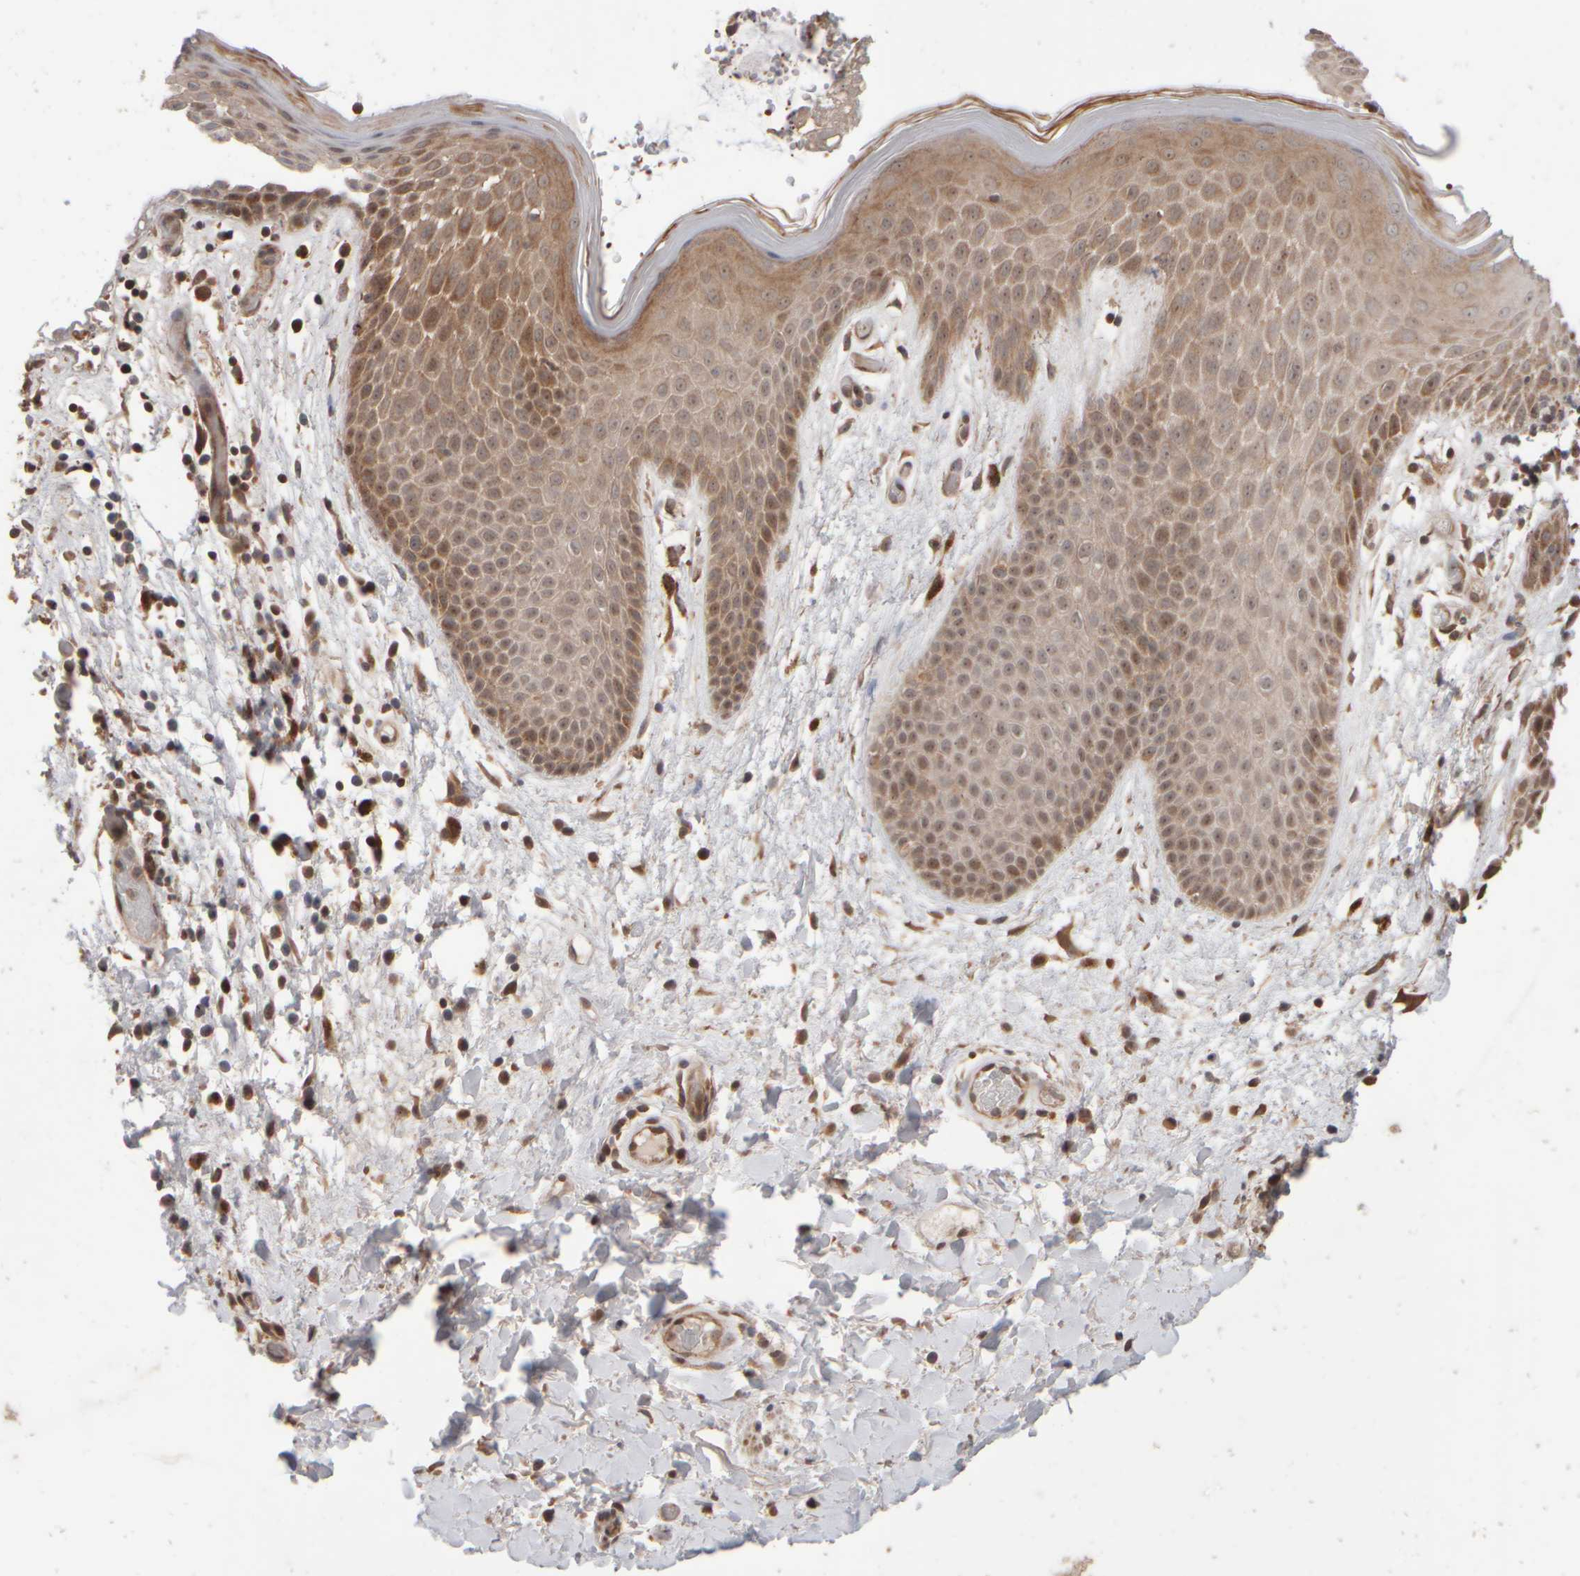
{"staining": {"intensity": "moderate", "quantity": ">75%", "location": "cytoplasmic/membranous,nuclear"}, "tissue": "skin", "cell_type": "Epidermal cells", "image_type": "normal", "snomed": [{"axis": "morphology", "description": "Normal tissue, NOS"}, {"axis": "topography", "description": "Anal"}], "caption": "The micrograph reveals immunohistochemical staining of benign skin. There is moderate cytoplasmic/membranous,nuclear expression is present in about >75% of epidermal cells.", "gene": "ABHD11", "patient": {"sex": "male", "age": 74}}